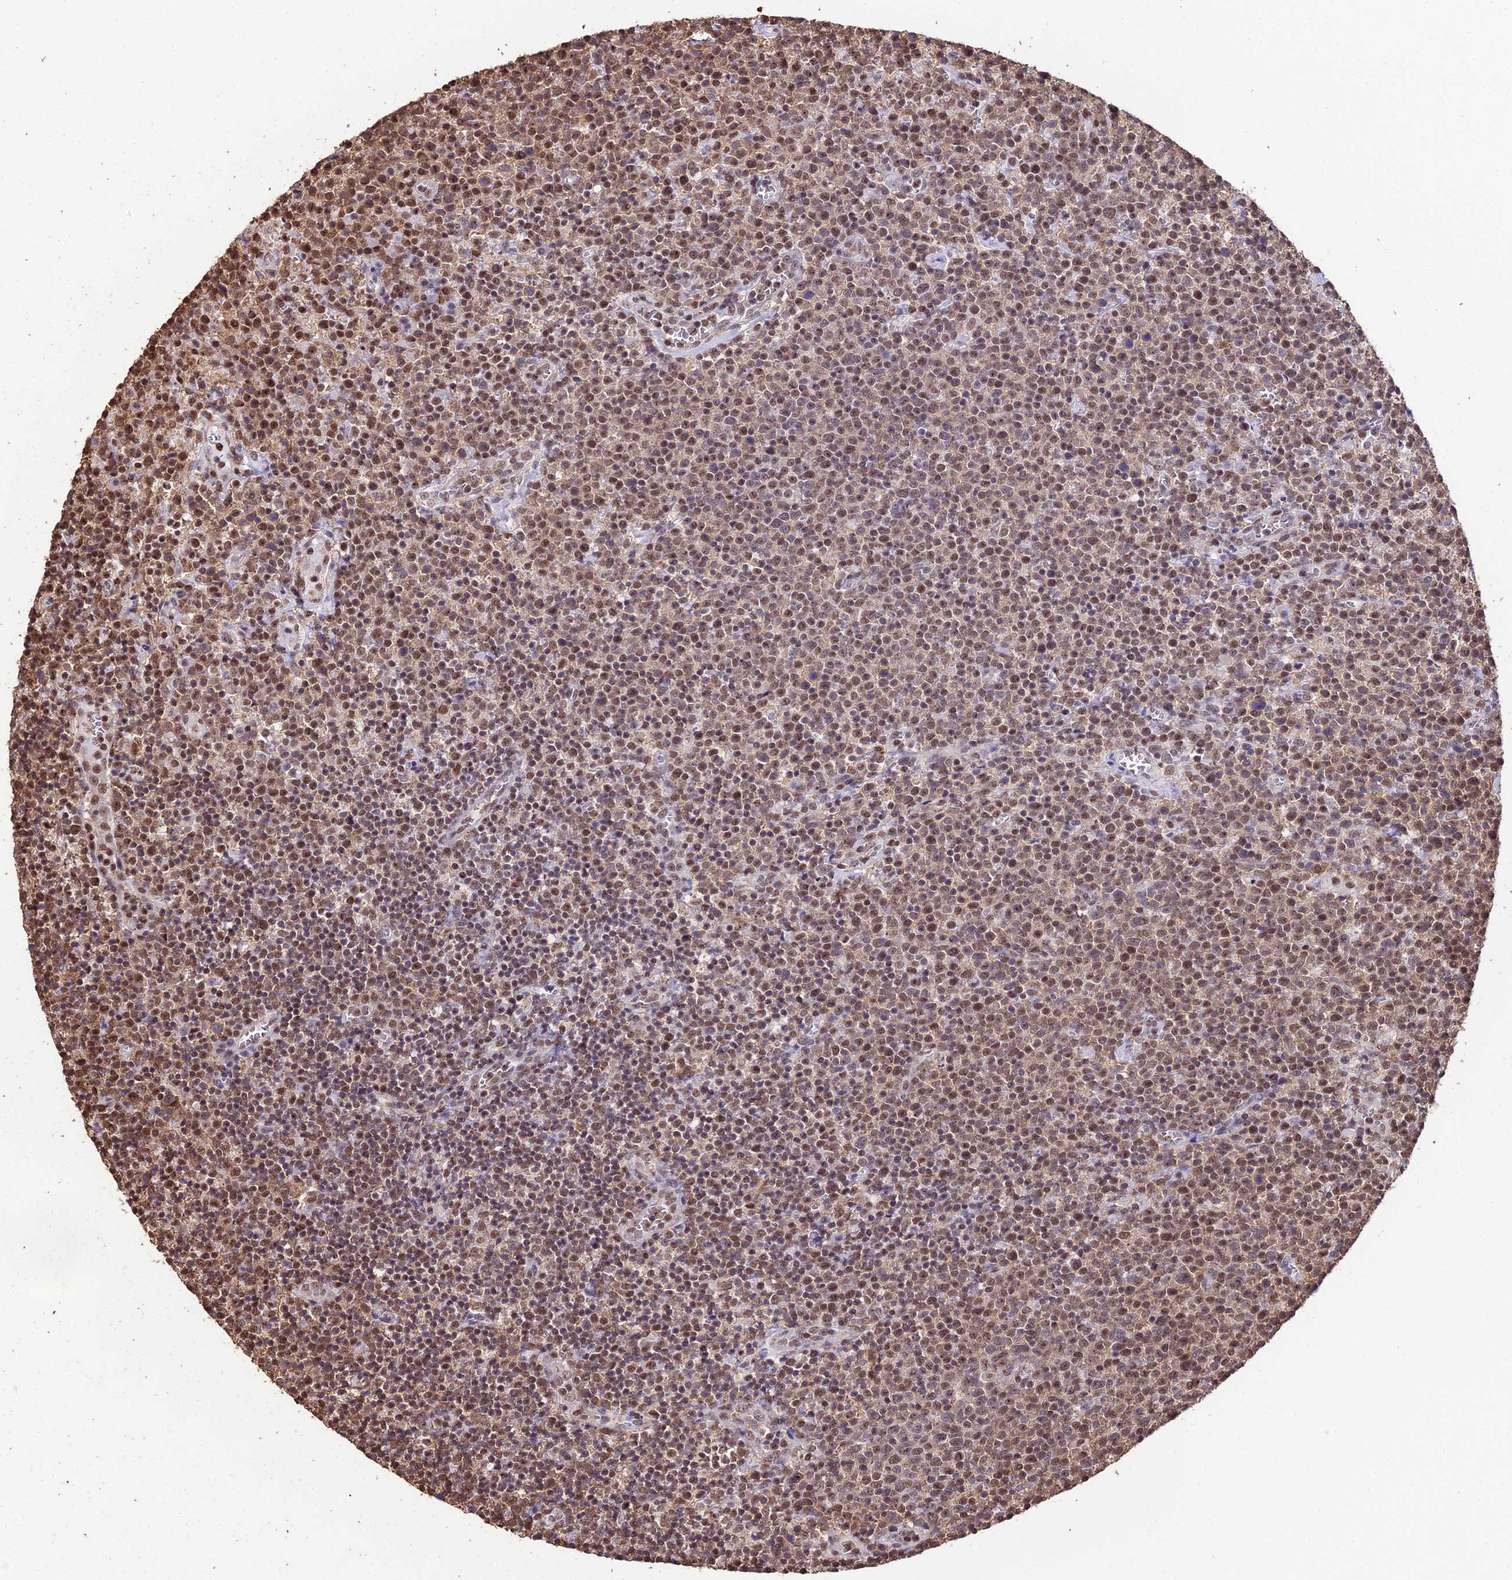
{"staining": {"intensity": "moderate", "quantity": ">75%", "location": "cytoplasmic/membranous,nuclear"}, "tissue": "lymphoma", "cell_type": "Tumor cells", "image_type": "cancer", "snomed": [{"axis": "morphology", "description": "Malignant lymphoma, non-Hodgkin's type, High grade"}, {"axis": "topography", "description": "Lymph node"}], "caption": "There is medium levels of moderate cytoplasmic/membranous and nuclear positivity in tumor cells of high-grade malignant lymphoma, non-Hodgkin's type, as demonstrated by immunohistochemical staining (brown color).", "gene": "PPP4C", "patient": {"sex": "male", "age": 61}}